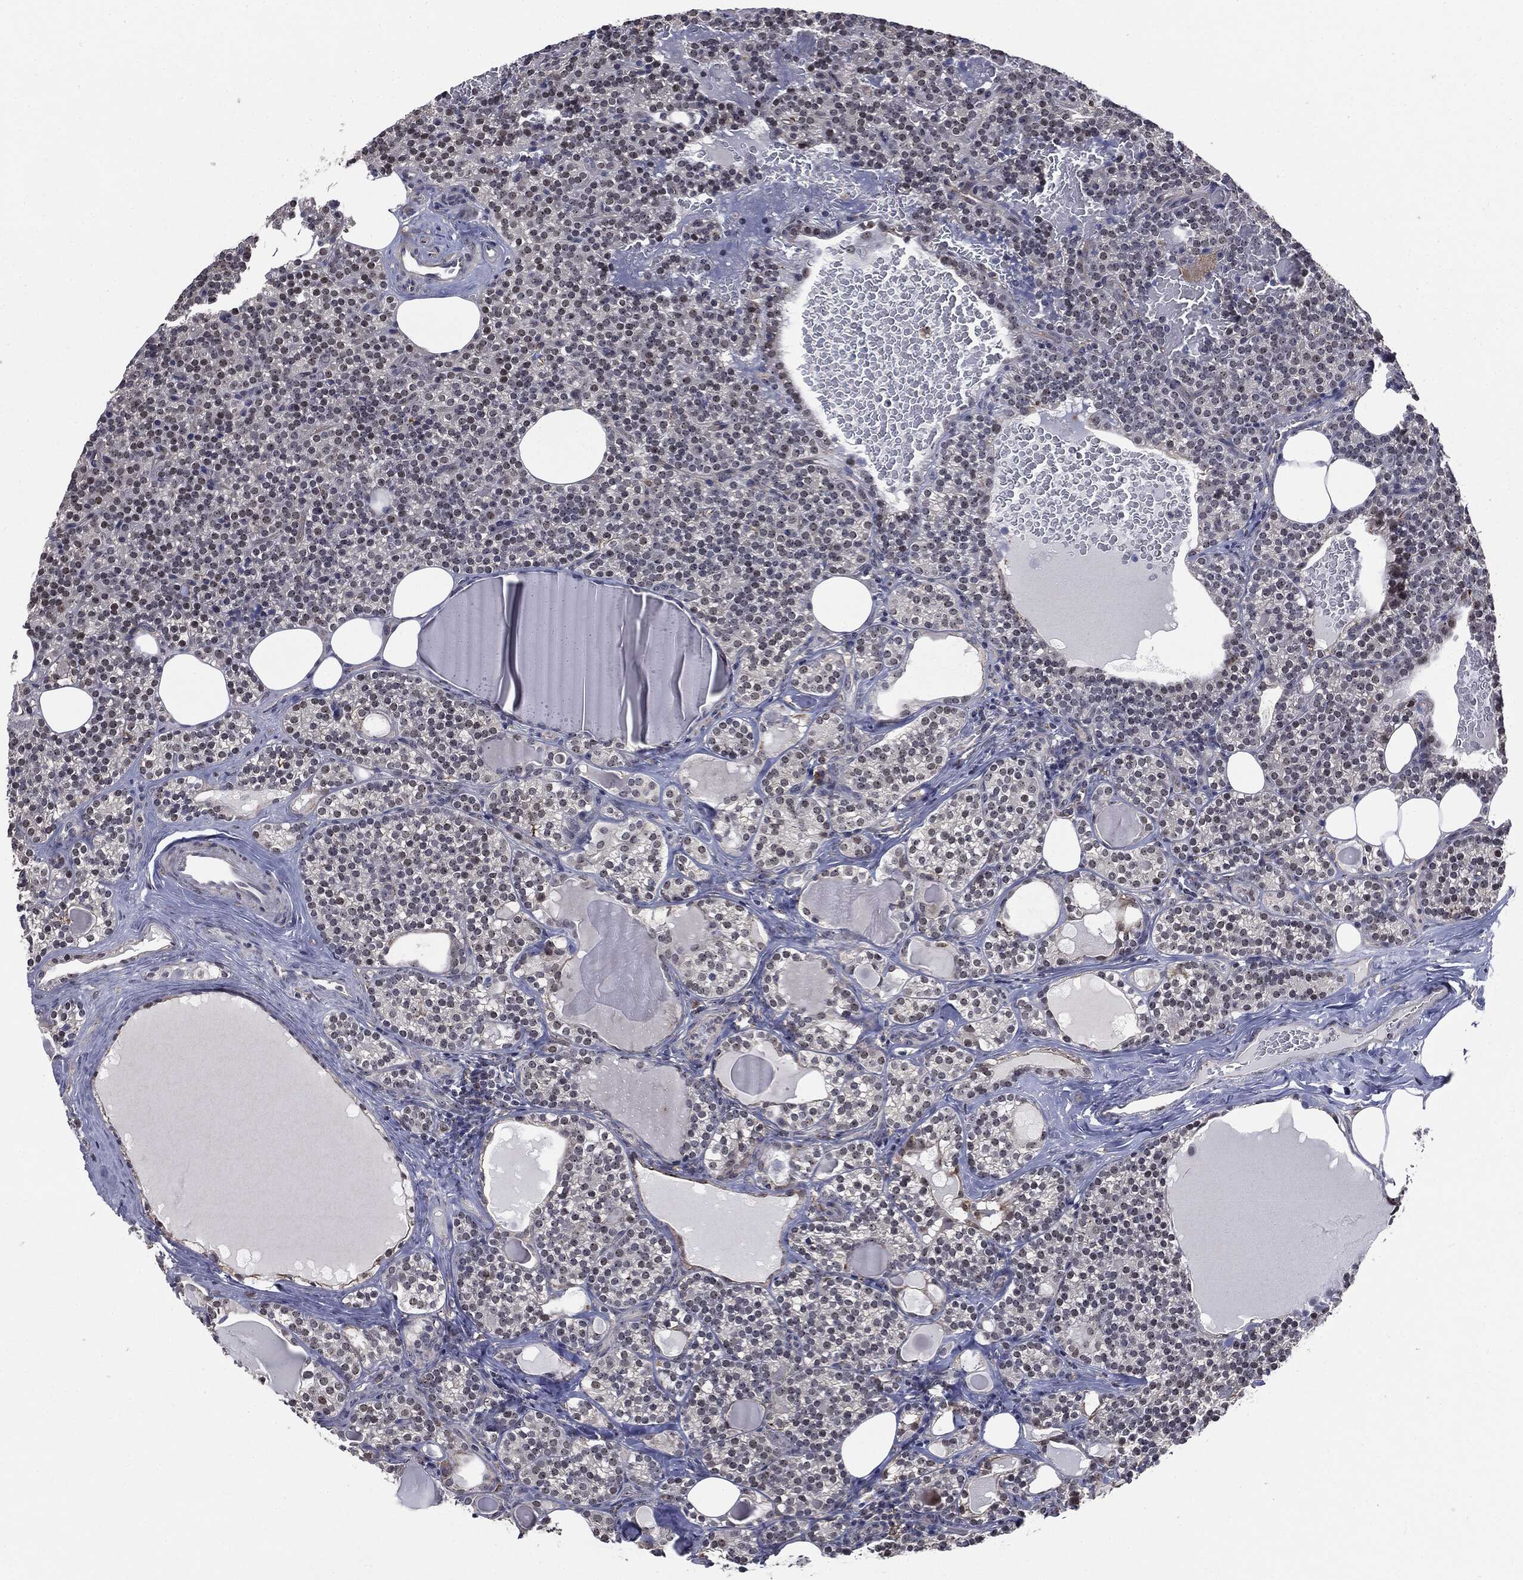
{"staining": {"intensity": "negative", "quantity": "none", "location": "none"}, "tissue": "parathyroid gland", "cell_type": "Glandular cells", "image_type": "normal", "snomed": [{"axis": "morphology", "description": "Normal tissue, NOS"}, {"axis": "topography", "description": "Parathyroid gland"}], "caption": "Protein analysis of normal parathyroid gland demonstrates no significant positivity in glandular cells.", "gene": "TRMT1L", "patient": {"sex": "female", "age": 63}}